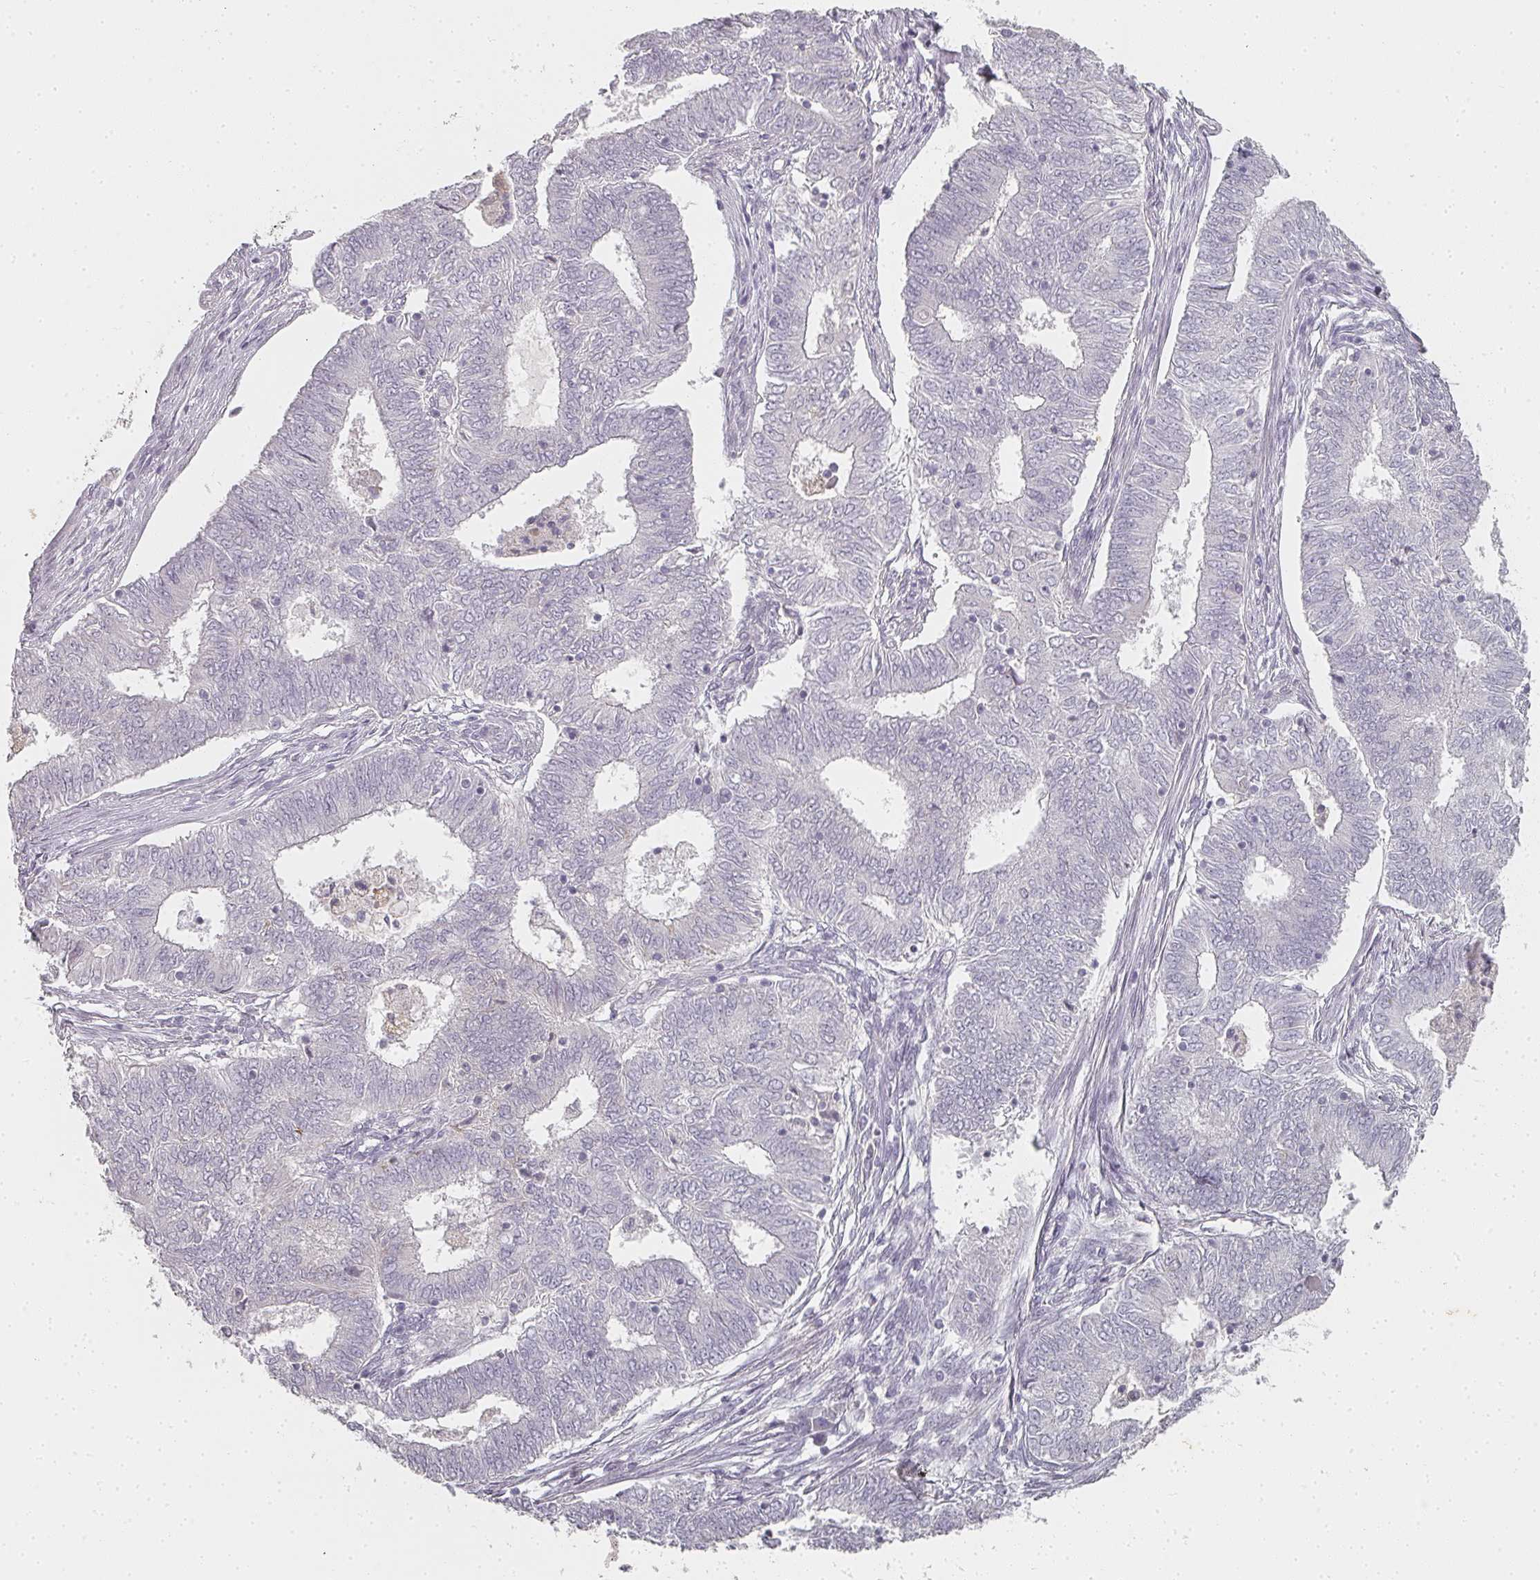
{"staining": {"intensity": "negative", "quantity": "none", "location": "none"}, "tissue": "endometrial cancer", "cell_type": "Tumor cells", "image_type": "cancer", "snomed": [{"axis": "morphology", "description": "Adenocarcinoma, NOS"}, {"axis": "topography", "description": "Endometrium"}], "caption": "Tumor cells are negative for protein expression in human endometrial adenocarcinoma.", "gene": "SHISA2", "patient": {"sex": "female", "age": 62}}